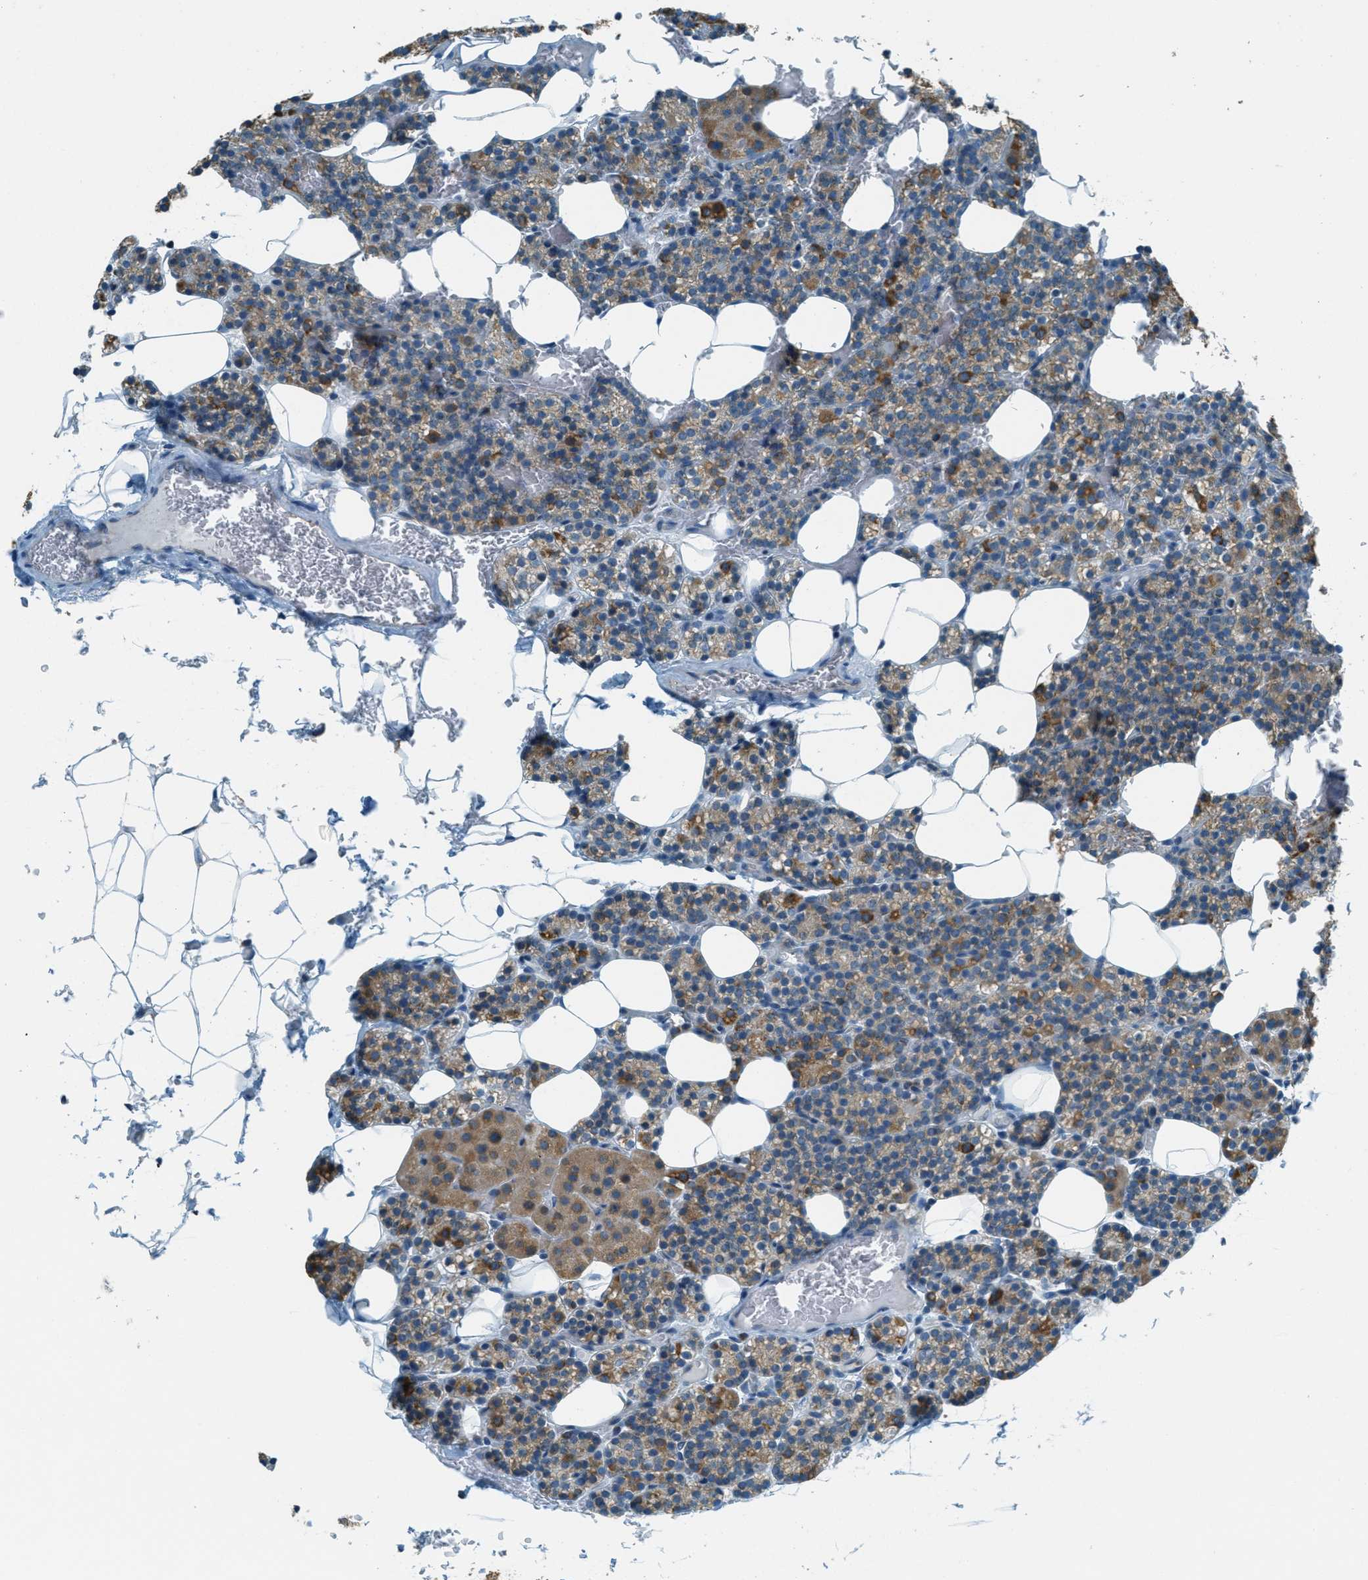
{"staining": {"intensity": "moderate", "quantity": ">75%", "location": "cytoplasmic/membranous"}, "tissue": "parathyroid gland", "cell_type": "Glandular cells", "image_type": "normal", "snomed": [{"axis": "morphology", "description": "Normal tissue, NOS"}, {"axis": "morphology", "description": "Inflammation chronic"}, {"axis": "morphology", "description": "Goiter, colloid"}, {"axis": "topography", "description": "Thyroid gland"}, {"axis": "topography", "description": "Parathyroid gland"}], "caption": "Protein staining displays moderate cytoplasmic/membranous staining in approximately >75% of glandular cells in benign parathyroid gland.", "gene": "CHST15", "patient": {"sex": "male", "age": 65}}